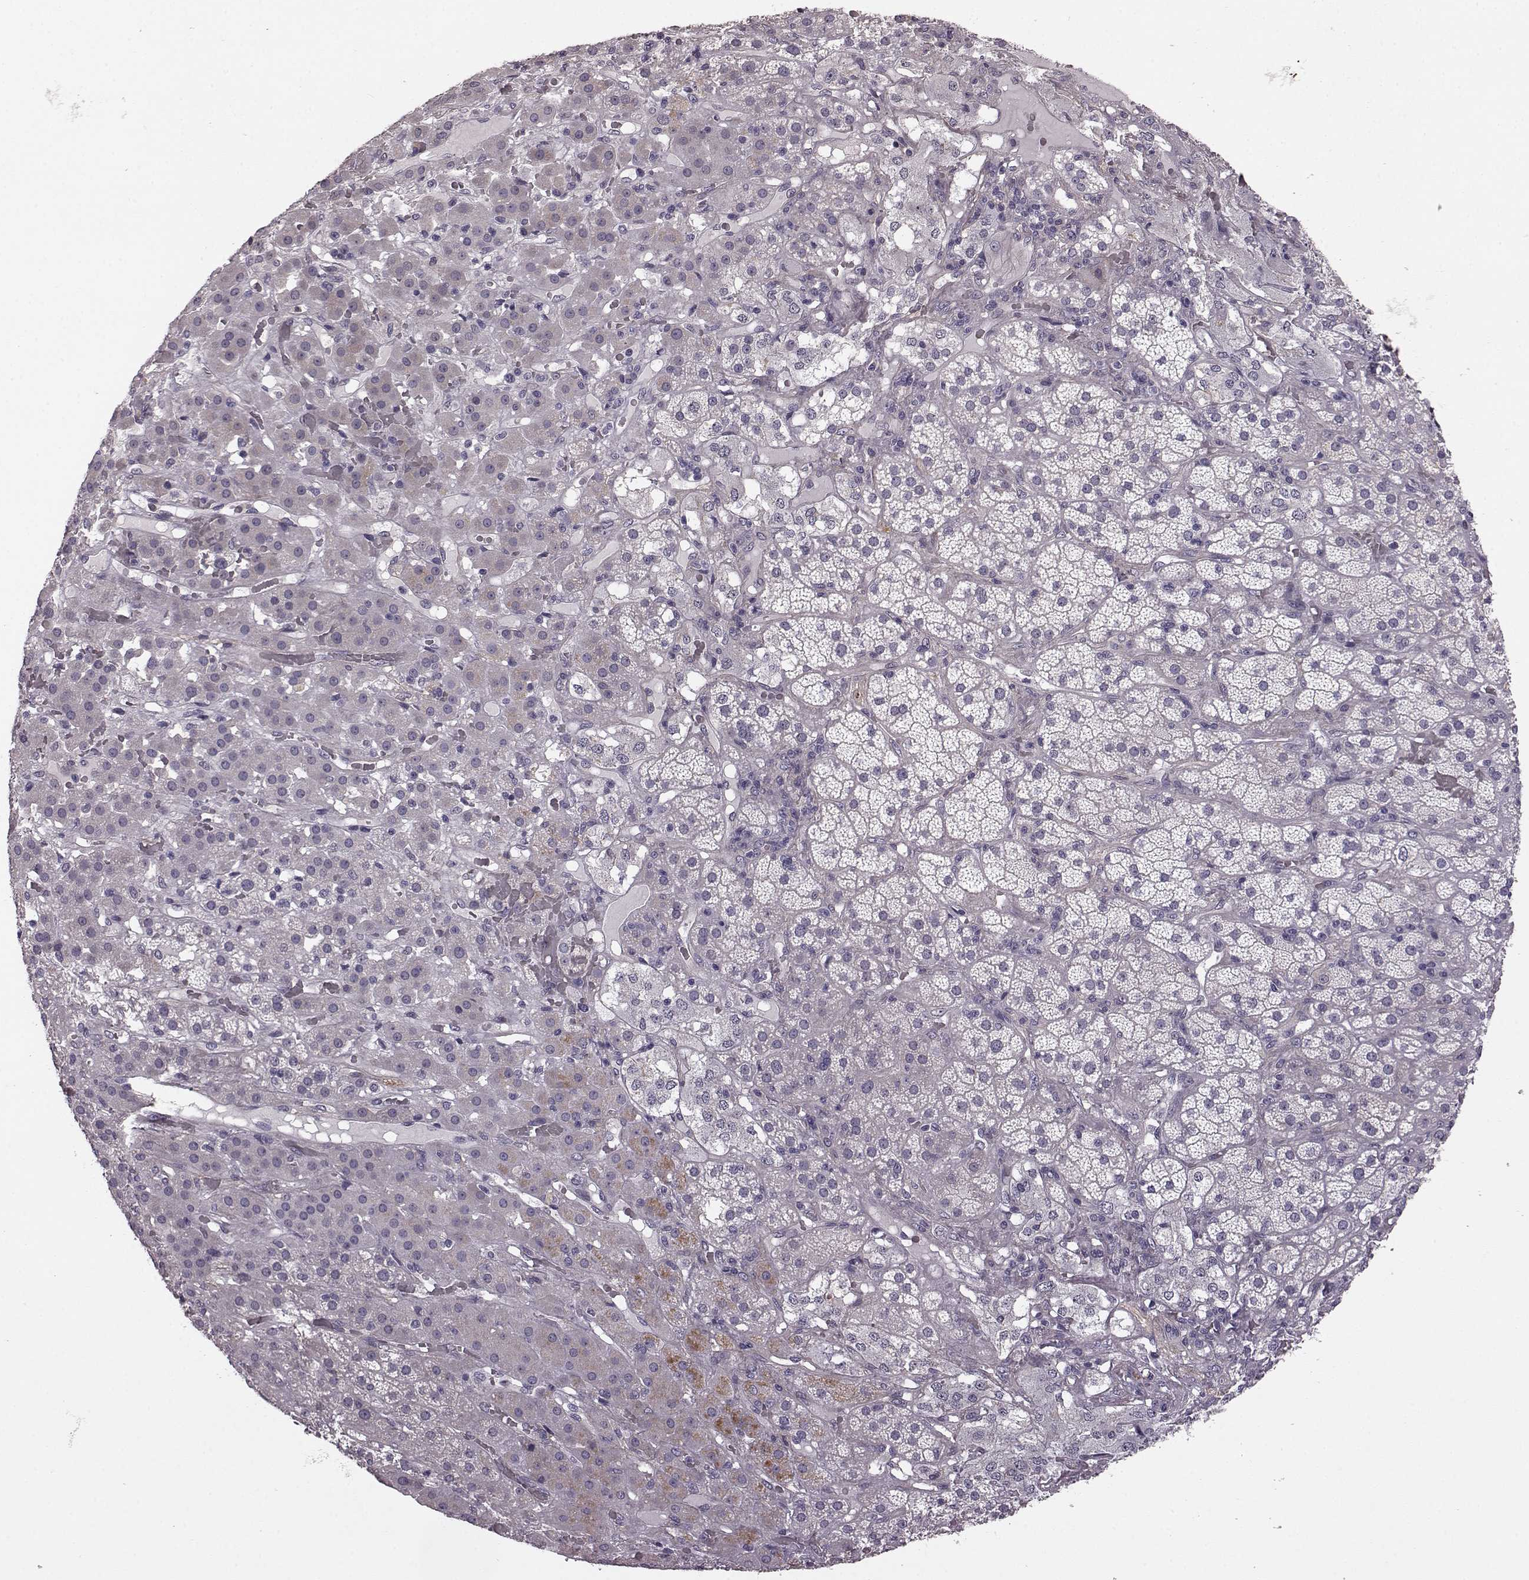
{"staining": {"intensity": "negative", "quantity": "none", "location": "none"}, "tissue": "adrenal gland", "cell_type": "Glandular cells", "image_type": "normal", "snomed": [{"axis": "morphology", "description": "Normal tissue, NOS"}, {"axis": "topography", "description": "Adrenal gland"}], "caption": "Immunohistochemistry histopathology image of unremarkable adrenal gland: human adrenal gland stained with DAB exhibits no significant protein positivity in glandular cells.", "gene": "GRK1", "patient": {"sex": "male", "age": 57}}